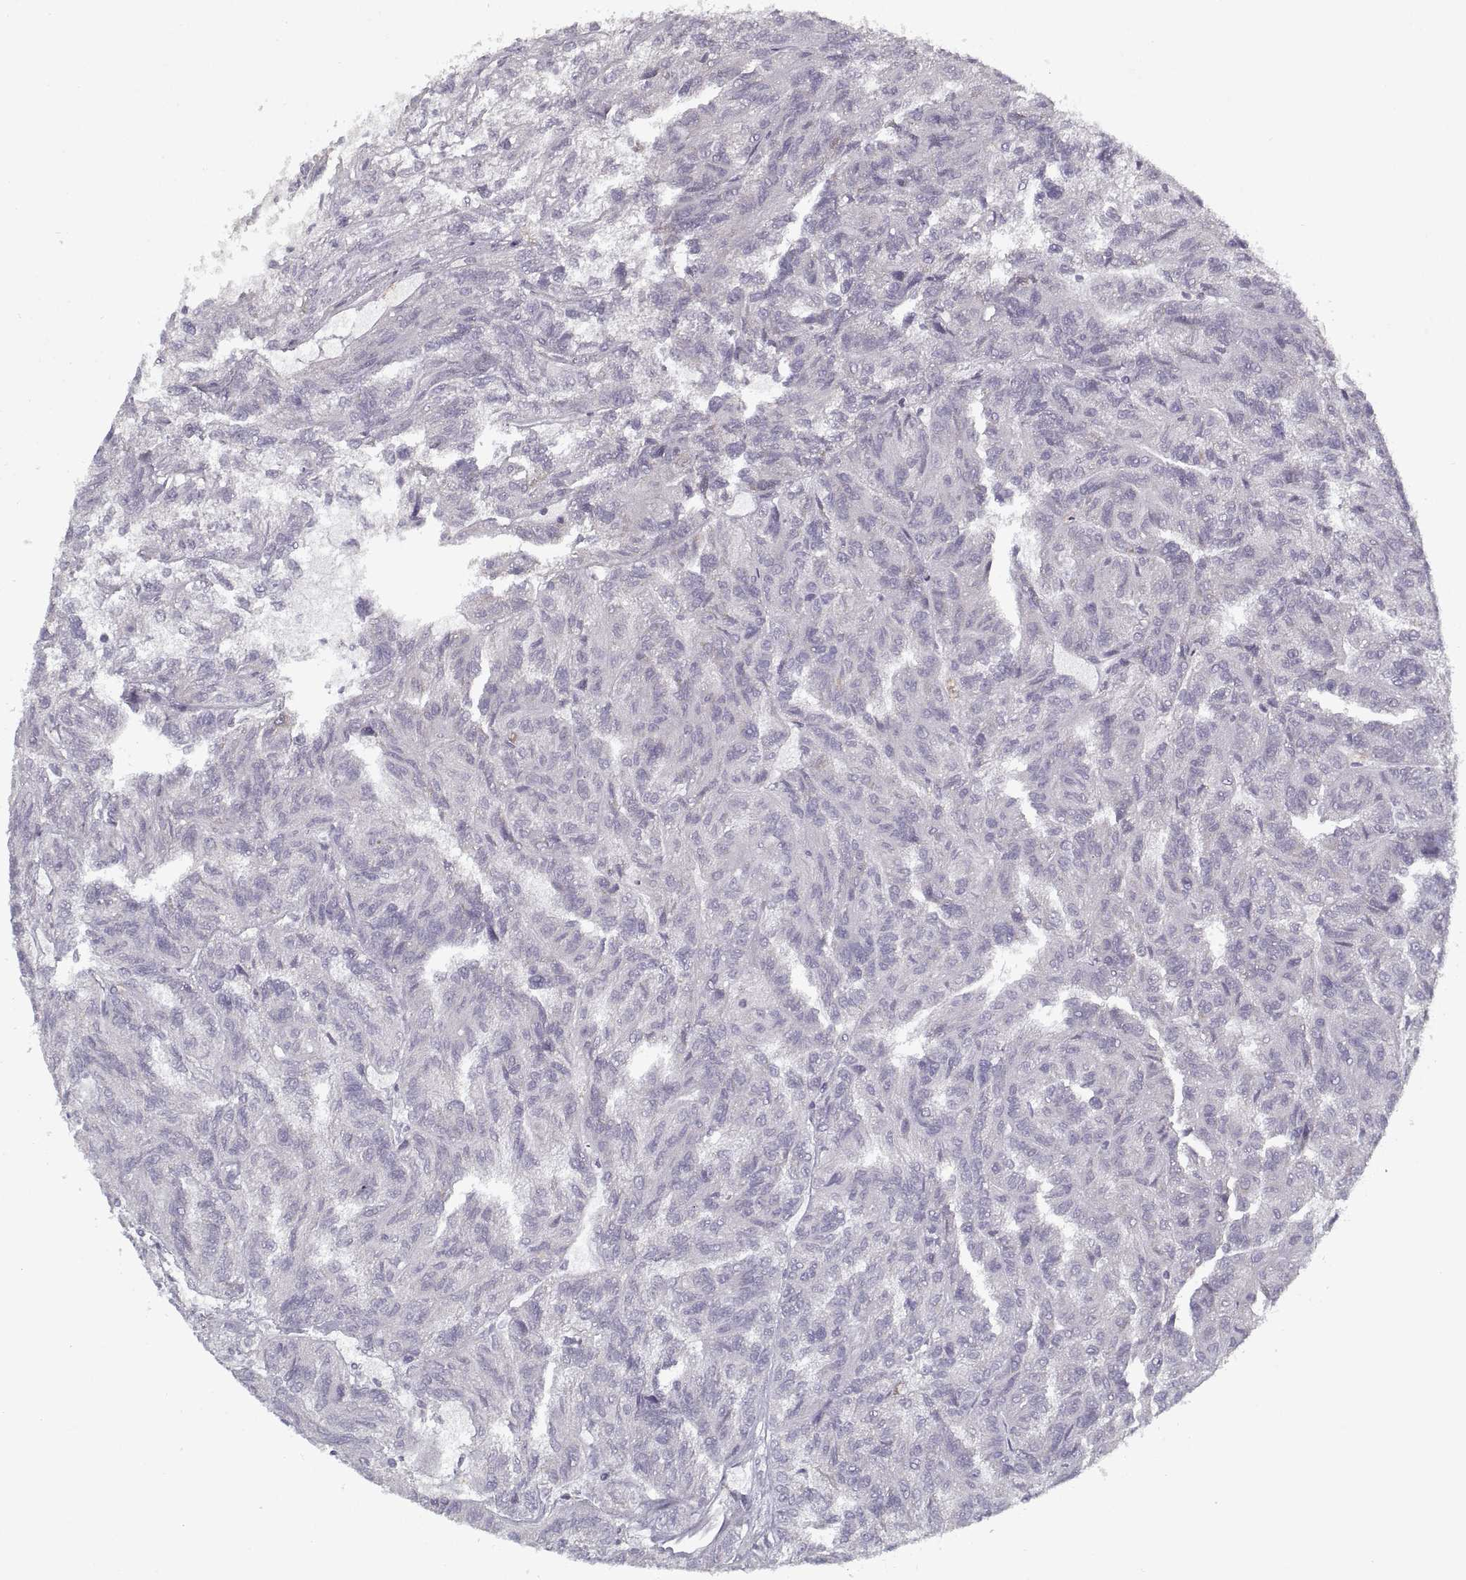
{"staining": {"intensity": "negative", "quantity": "none", "location": "none"}, "tissue": "renal cancer", "cell_type": "Tumor cells", "image_type": "cancer", "snomed": [{"axis": "morphology", "description": "Adenocarcinoma, NOS"}, {"axis": "topography", "description": "Kidney"}], "caption": "DAB immunohistochemical staining of renal cancer reveals no significant positivity in tumor cells. (Brightfield microscopy of DAB immunohistochemistry at high magnification).", "gene": "GAD2", "patient": {"sex": "male", "age": 79}}